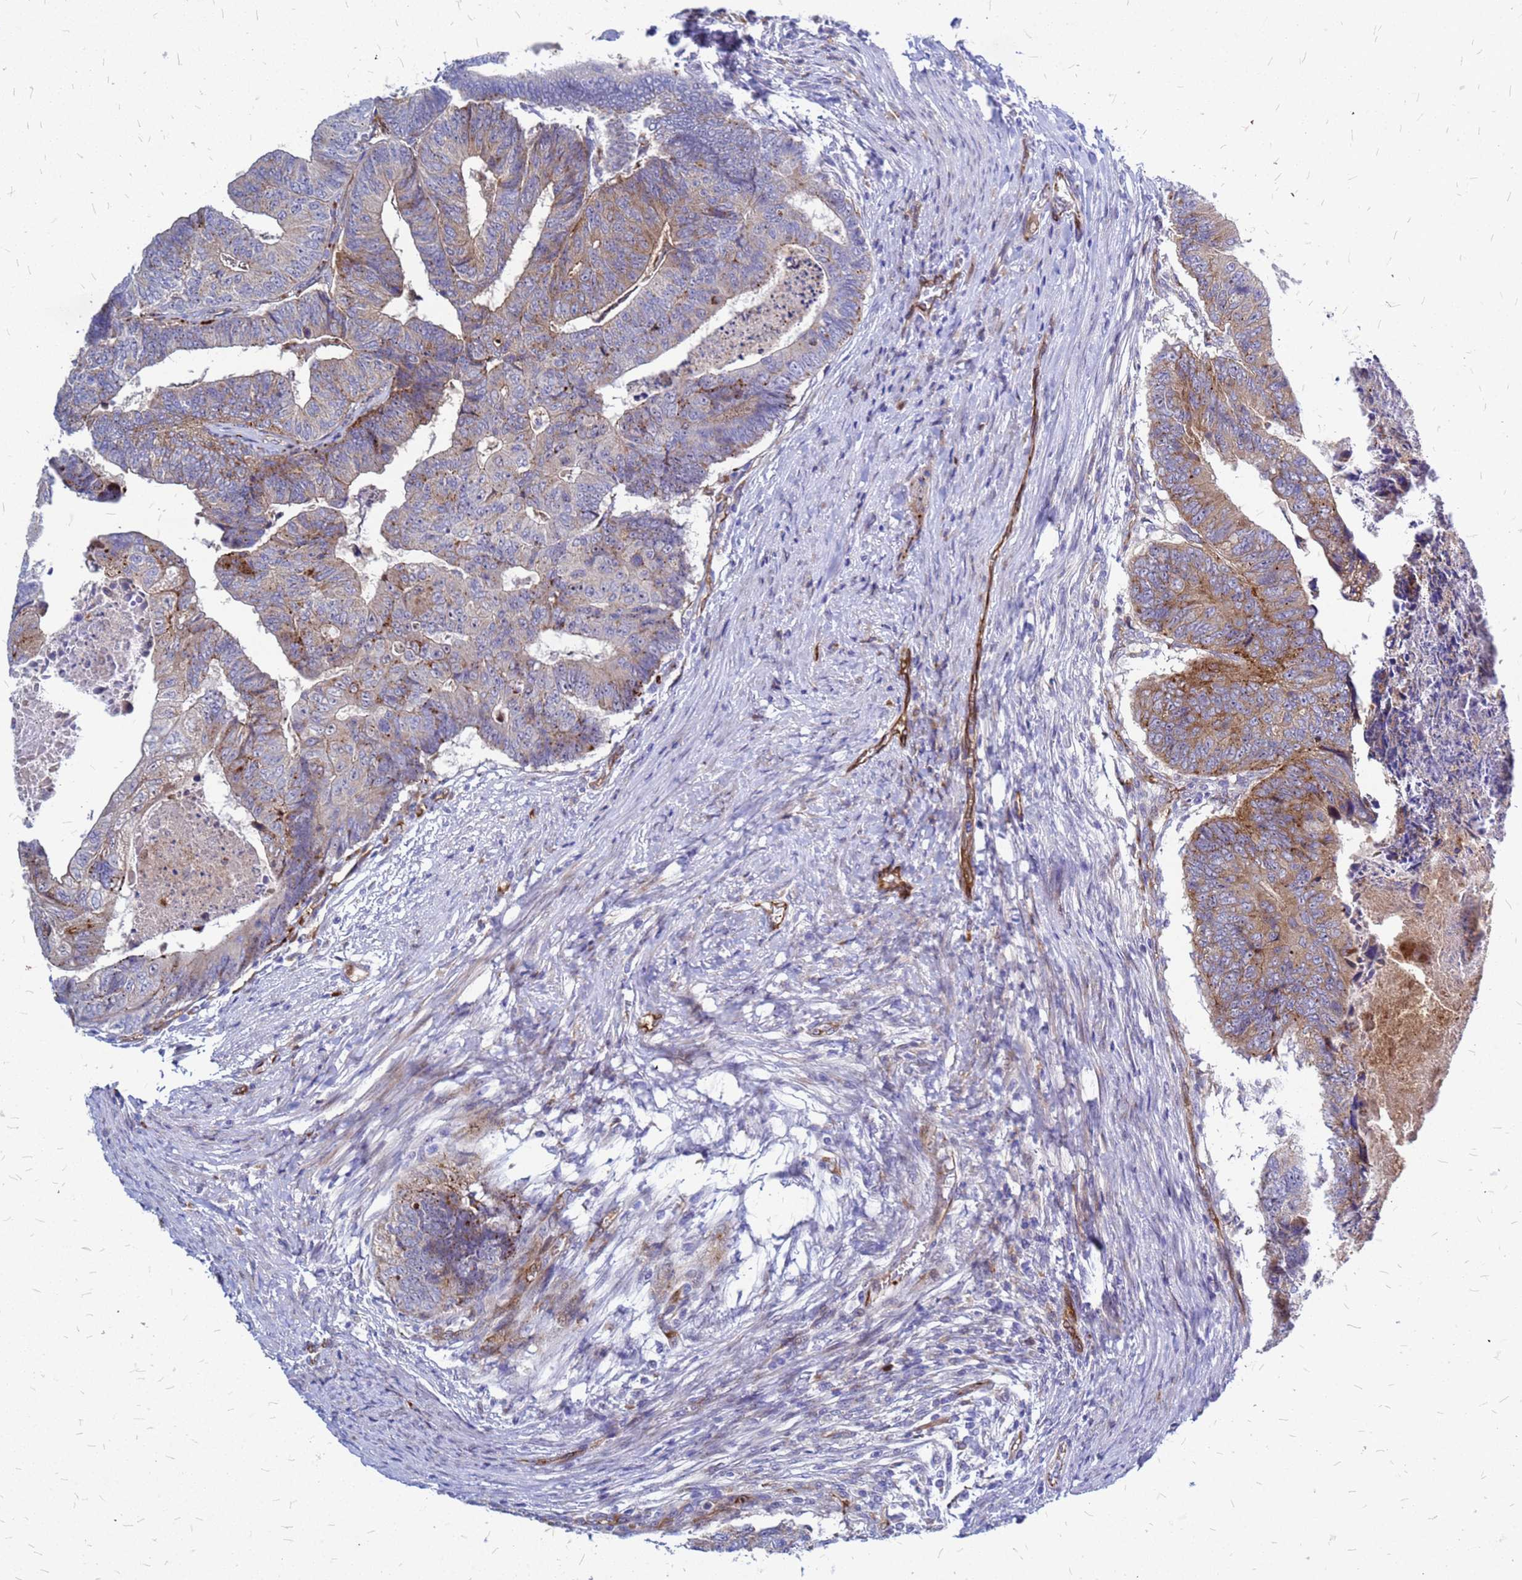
{"staining": {"intensity": "moderate", "quantity": "<25%", "location": "cytoplasmic/membranous"}, "tissue": "colorectal cancer", "cell_type": "Tumor cells", "image_type": "cancer", "snomed": [{"axis": "morphology", "description": "Adenocarcinoma, NOS"}, {"axis": "topography", "description": "Colon"}], "caption": "Human colorectal cancer stained for a protein (brown) reveals moderate cytoplasmic/membranous positive expression in approximately <25% of tumor cells.", "gene": "NOSTRIN", "patient": {"sex": "female", "age": 67}}